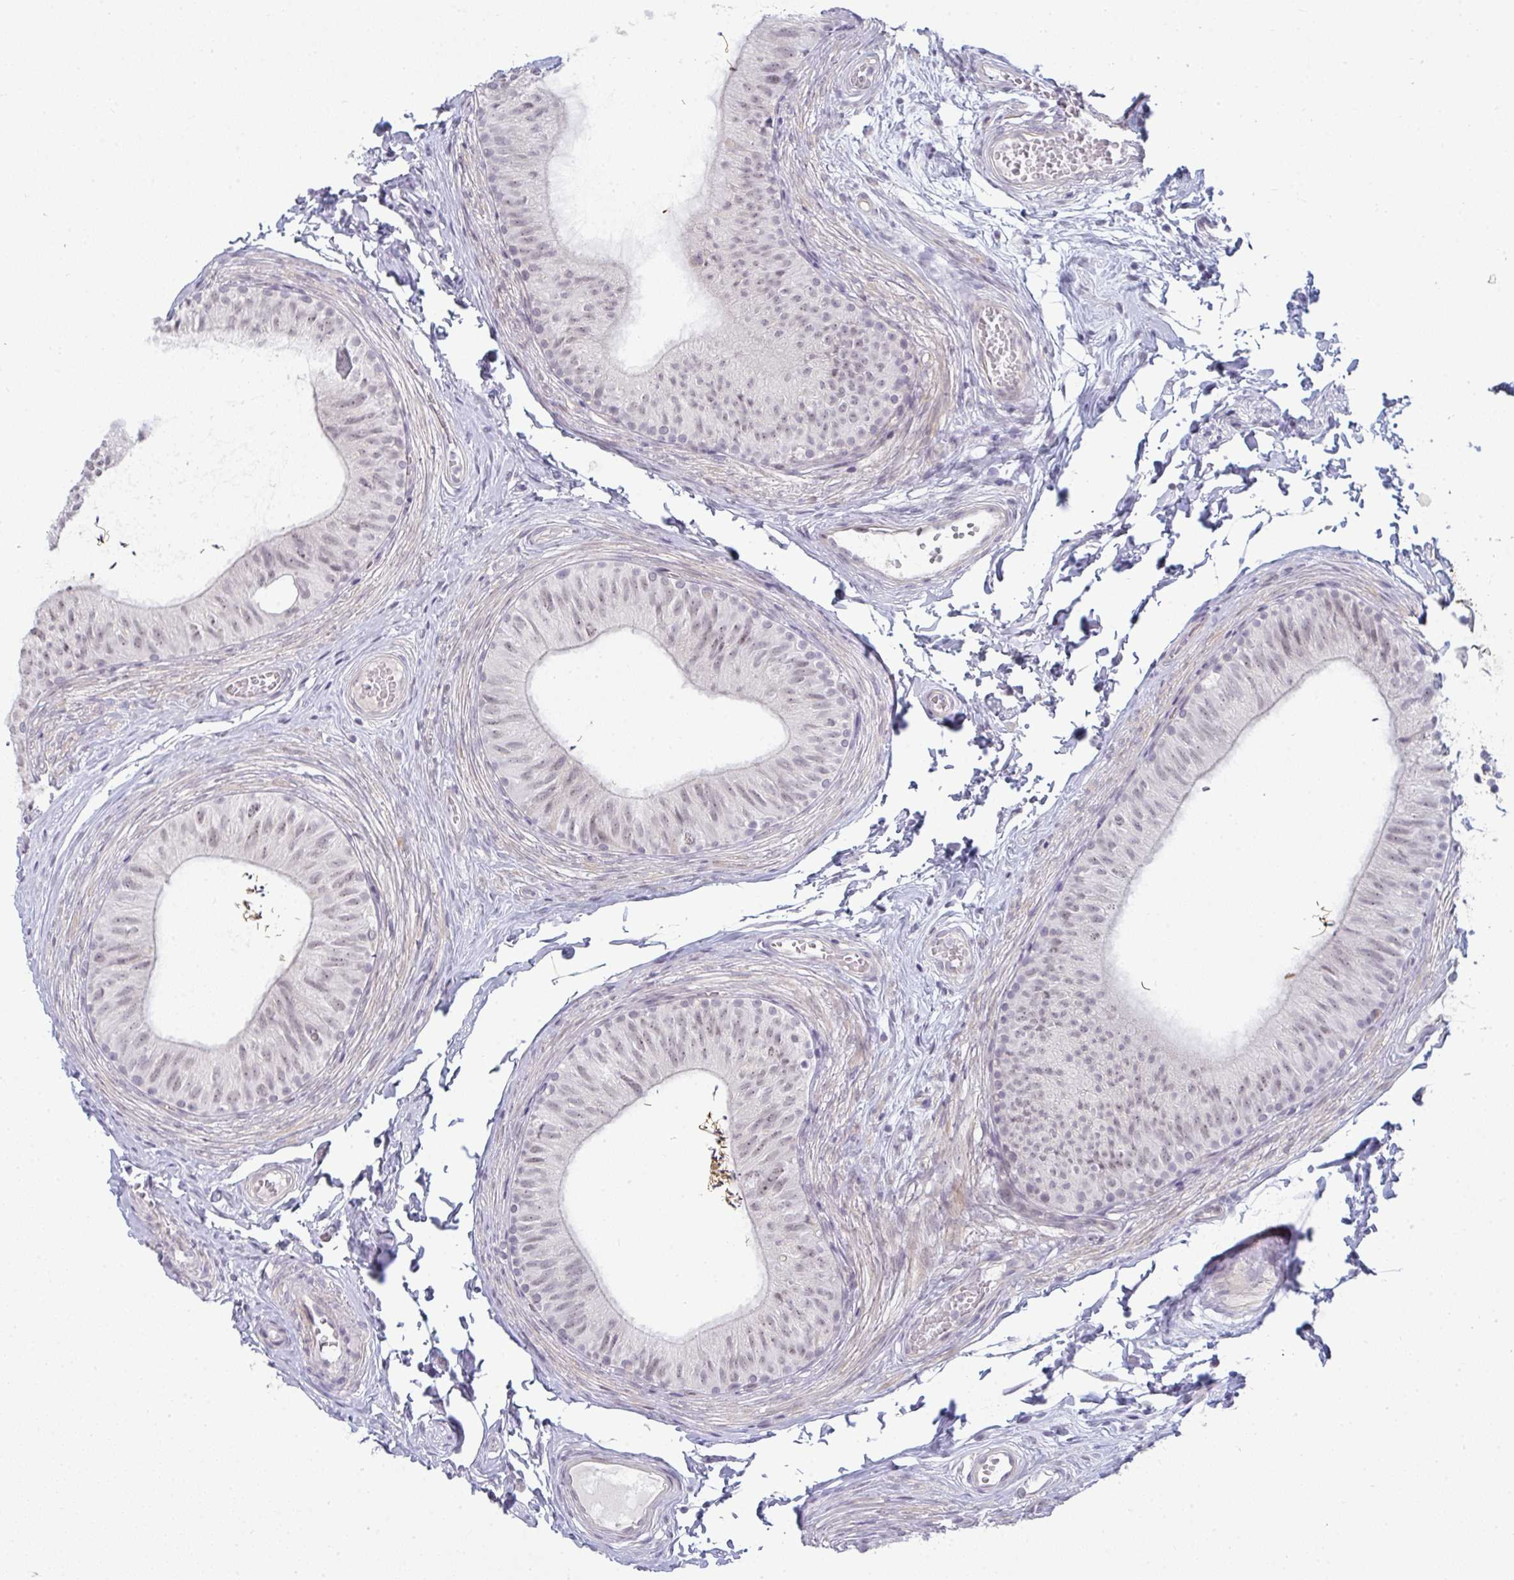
{"staining": {"intensity": "weak", "quantity": "<25%", "location": "nuclear"}, "tissue": "epididymis", "cell_type": "Glandular cells", "image_type": "normal", "snomed": [{"axis": "morphology", "description": "Normal tissue, NOS"}, {"axis": "topography", "description": "Epididymis, spermatic cord, NOS"}, {"axis": "topography", "description": "Epididymis"}, {"axis": "topography", "description": "Peripheral nerve tissue"}], "caption": "This is an IHC micrograph of normal epididymis. There is no expression in glandular cells.", "gene": "TEX33", "patient": {"sex": "male", "age": 29}}